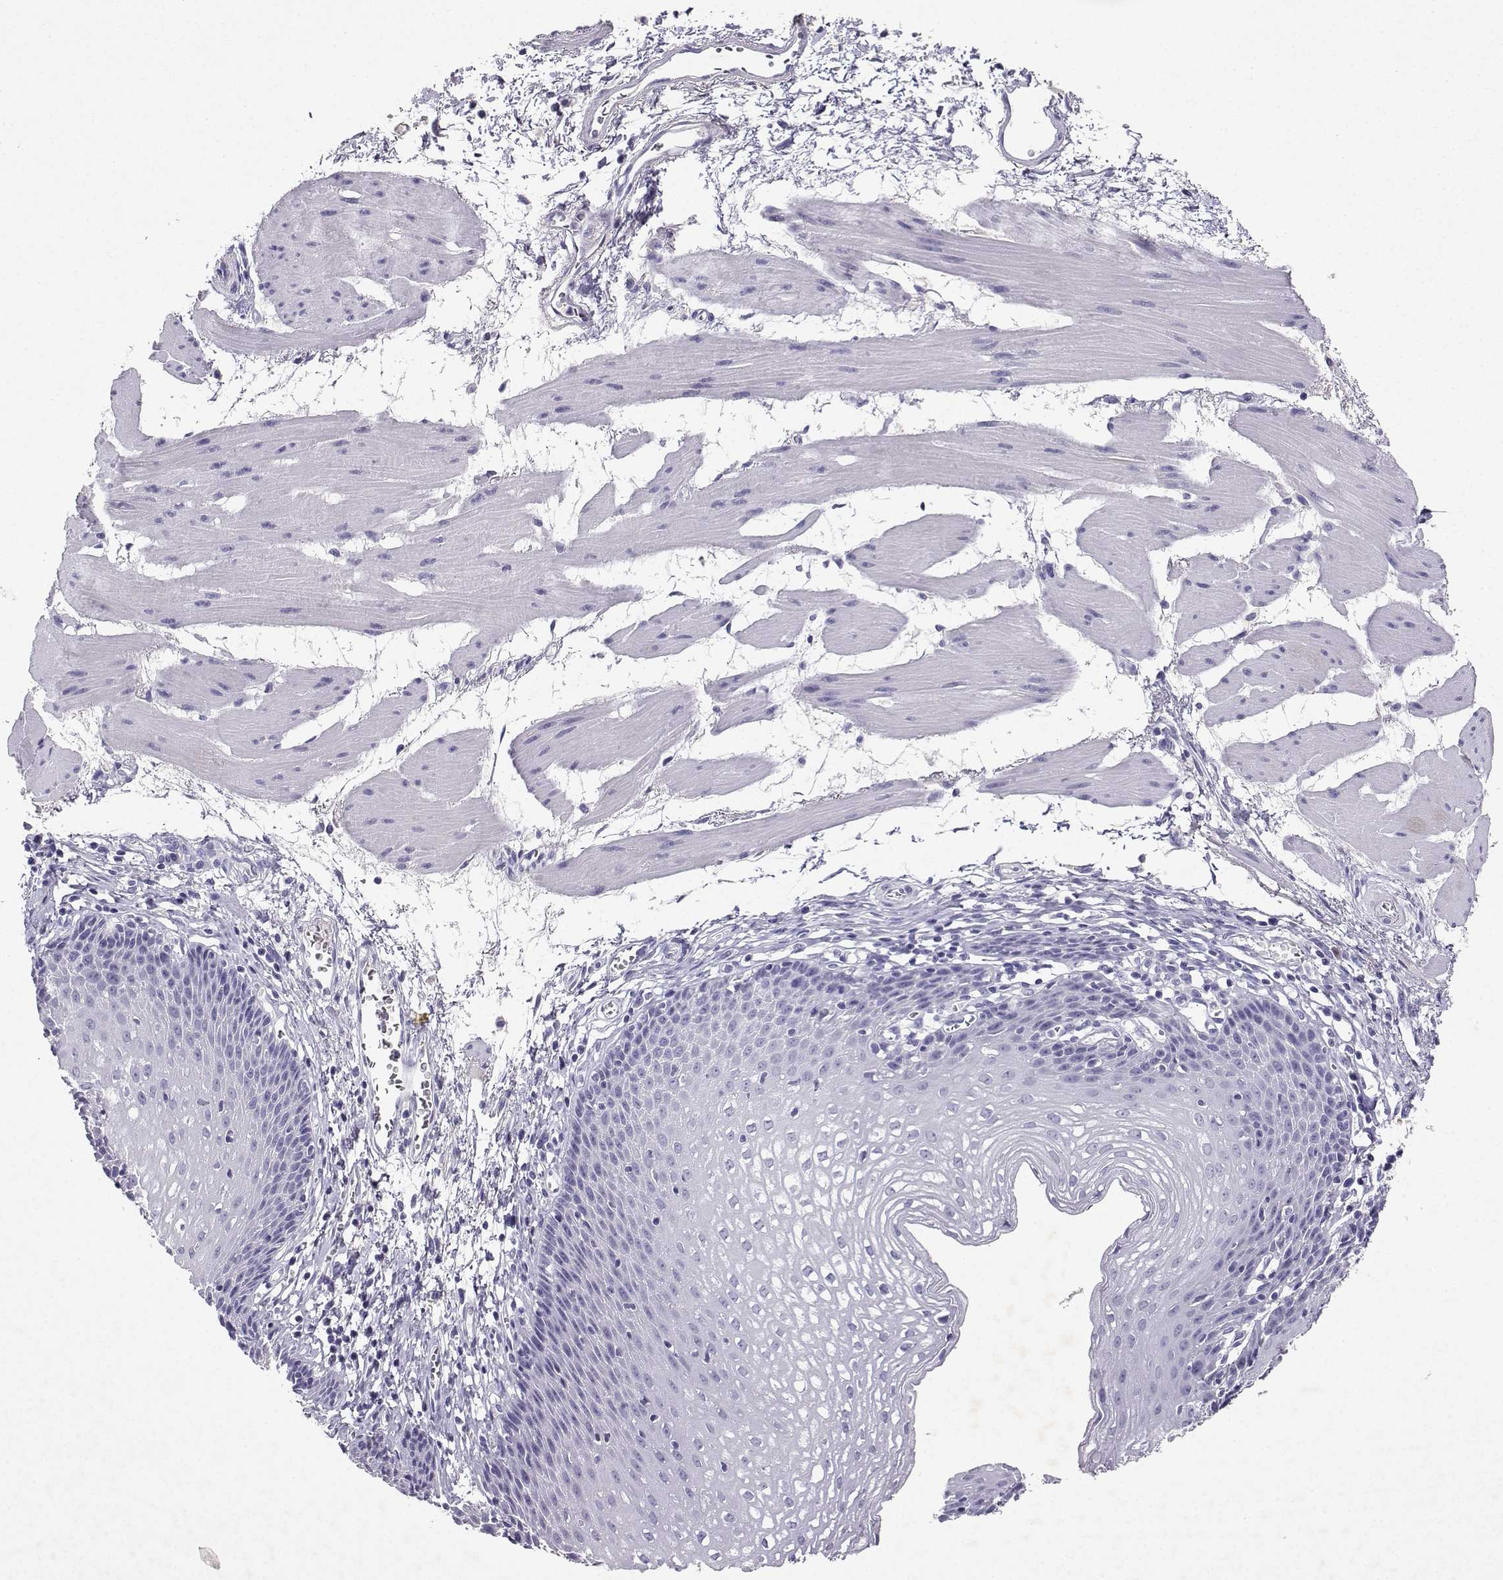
{"staining": {"intensity": "negative", "quantity": "none", "location": "none"}, "tissue": "esophagus", "cell_type": "Squamous epithelial cells", "image_type": "normal", "snomed": [{"axis": "morphology", "description": "Normal tissue, NOS"}, {"axis": "topography", "description": "Esophagus"}], "caption": "The immunohistochemistry image has no significant expression in squamous epithelial cells of esophagus.", "gene": "GRIK4", "patient": {"sex": "female", "age": 64}}